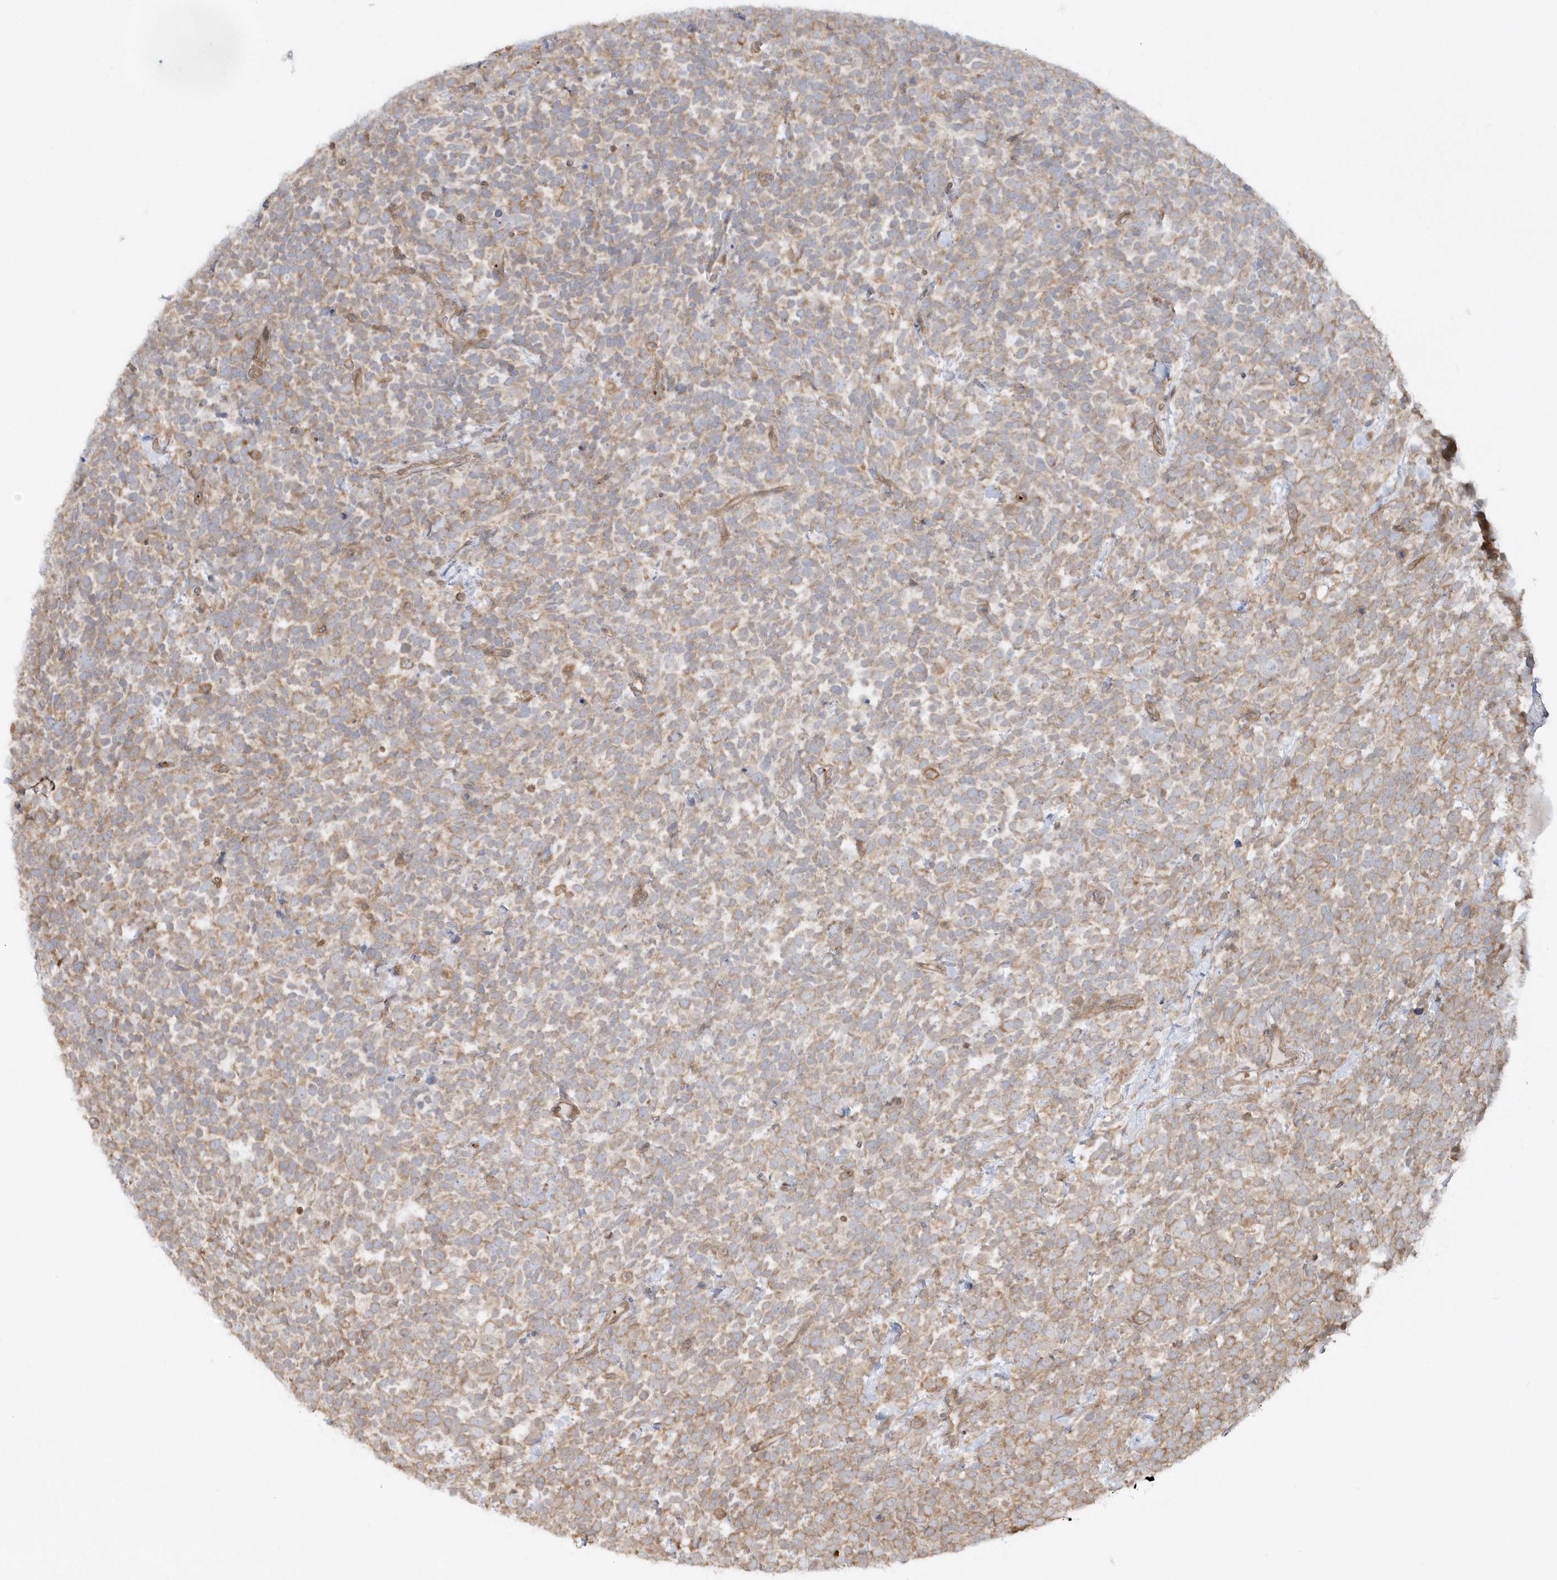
{"staining": {"intensity": "weak", "quantity": ">75%", "location": "cytoplasmic/membranous"}, "tissue": "urothelial cancer", "cell_type": "Tumor cells", "image_type": "cancer", "snomed": [{"axis": "morphology", "description": "Urothelial carcinoma, High grade"}, {"axis": "topography", "description": "Urinary bladder"}], "caption": "Protein expression by IHC displays weak cytoplasmic/membranous expression in approximately >75% of tumor cells in urothelial cancer.", "gene": "BSN", "patient": {"sex": "female", "age": 82}}